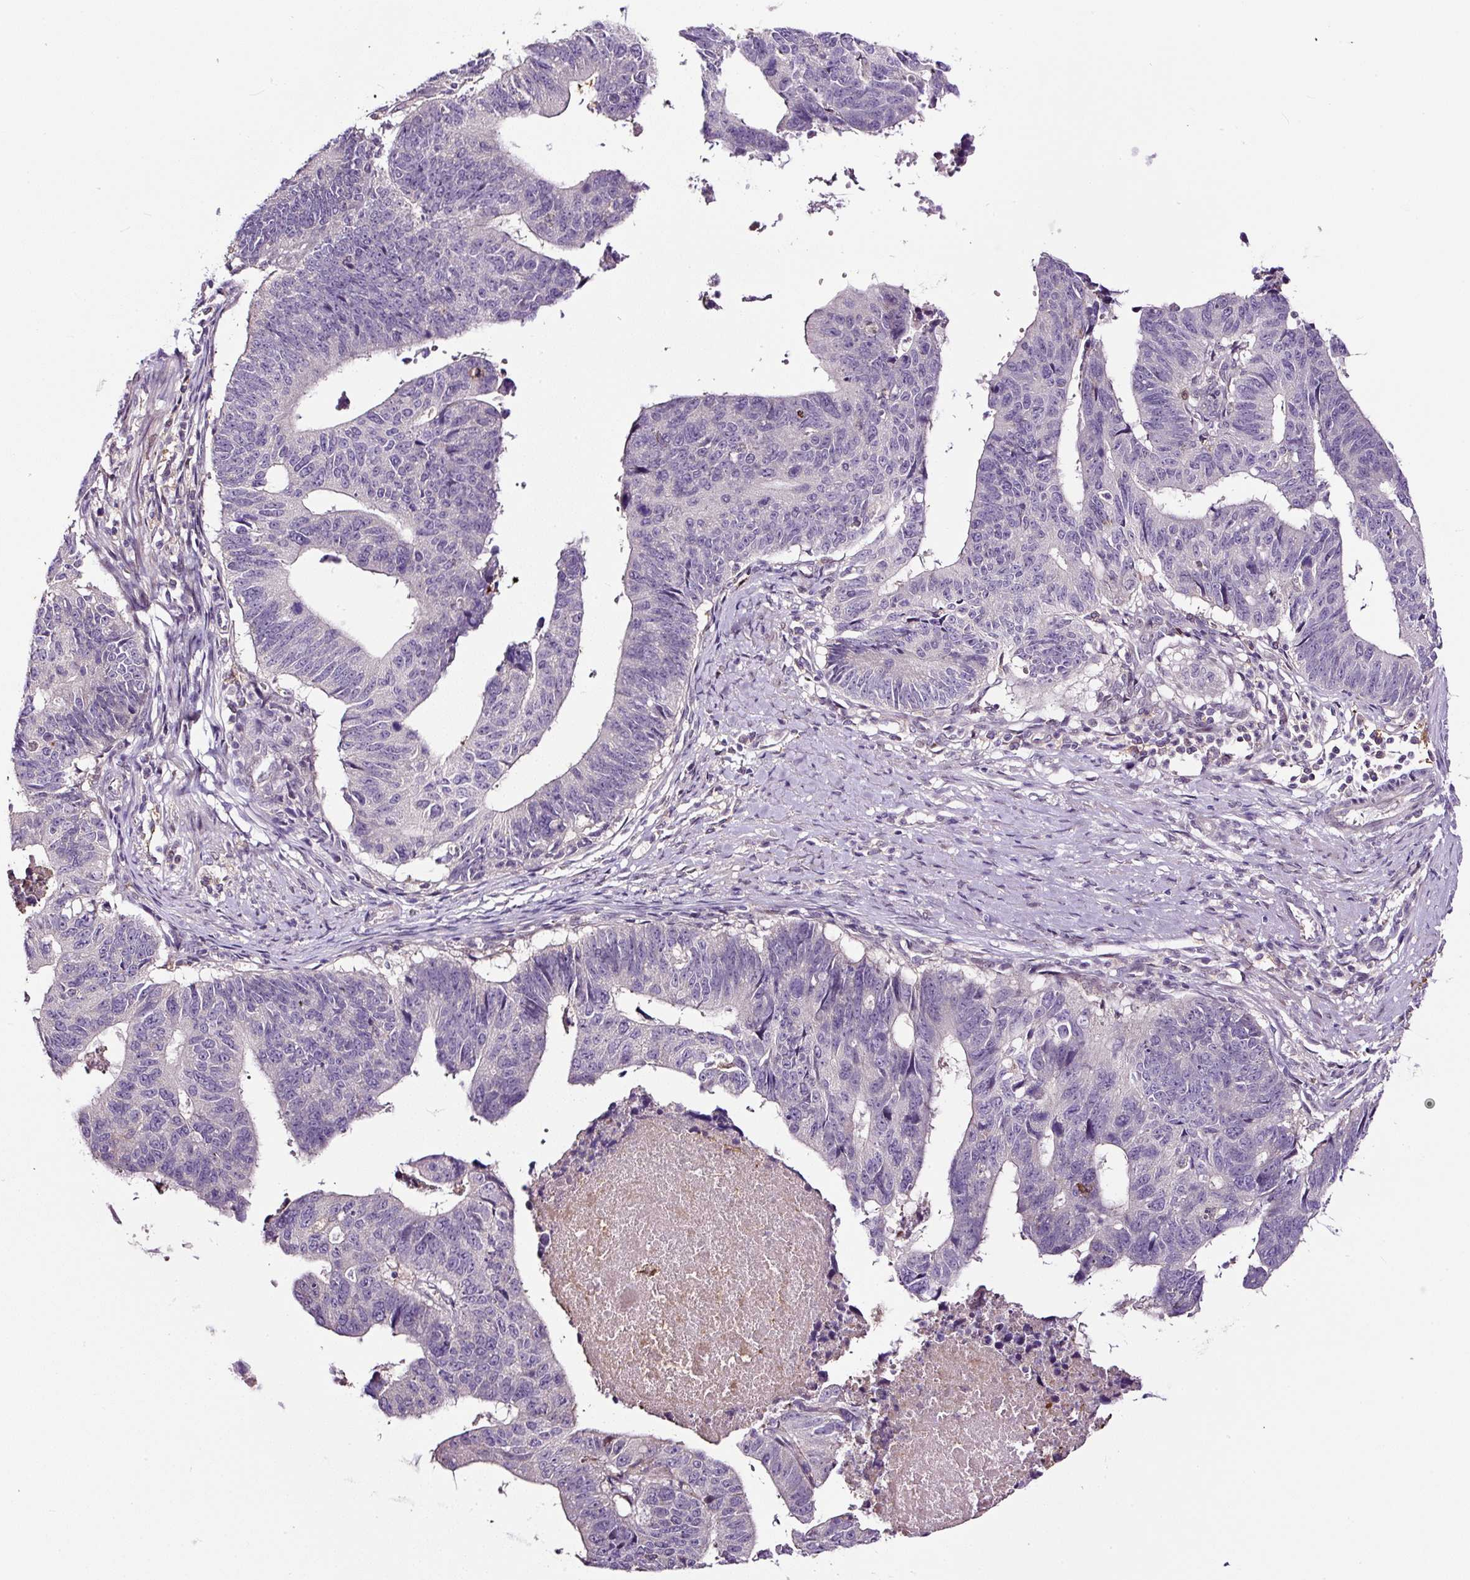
{"staining": {"intensity": "negative", "quantity": "none", "location": "none"}, "tissue": "stomach cancer", "cell_type": "Tumor cells", "image_type": "cancer", "snomed": [{"axis": "morphology", "description": "Adenocarcinoma, NOS"}, {"axis": "topography", "description": "Stomach"}], "caption": "Immunohistochemistry (IHC) photomicrograph of stomach adenocarcinoma stained for a protein (brown), which reveals no positivity in tumor cells.", "gene": "LRRC24", "patient": {"sex": "male", "age": 59}}